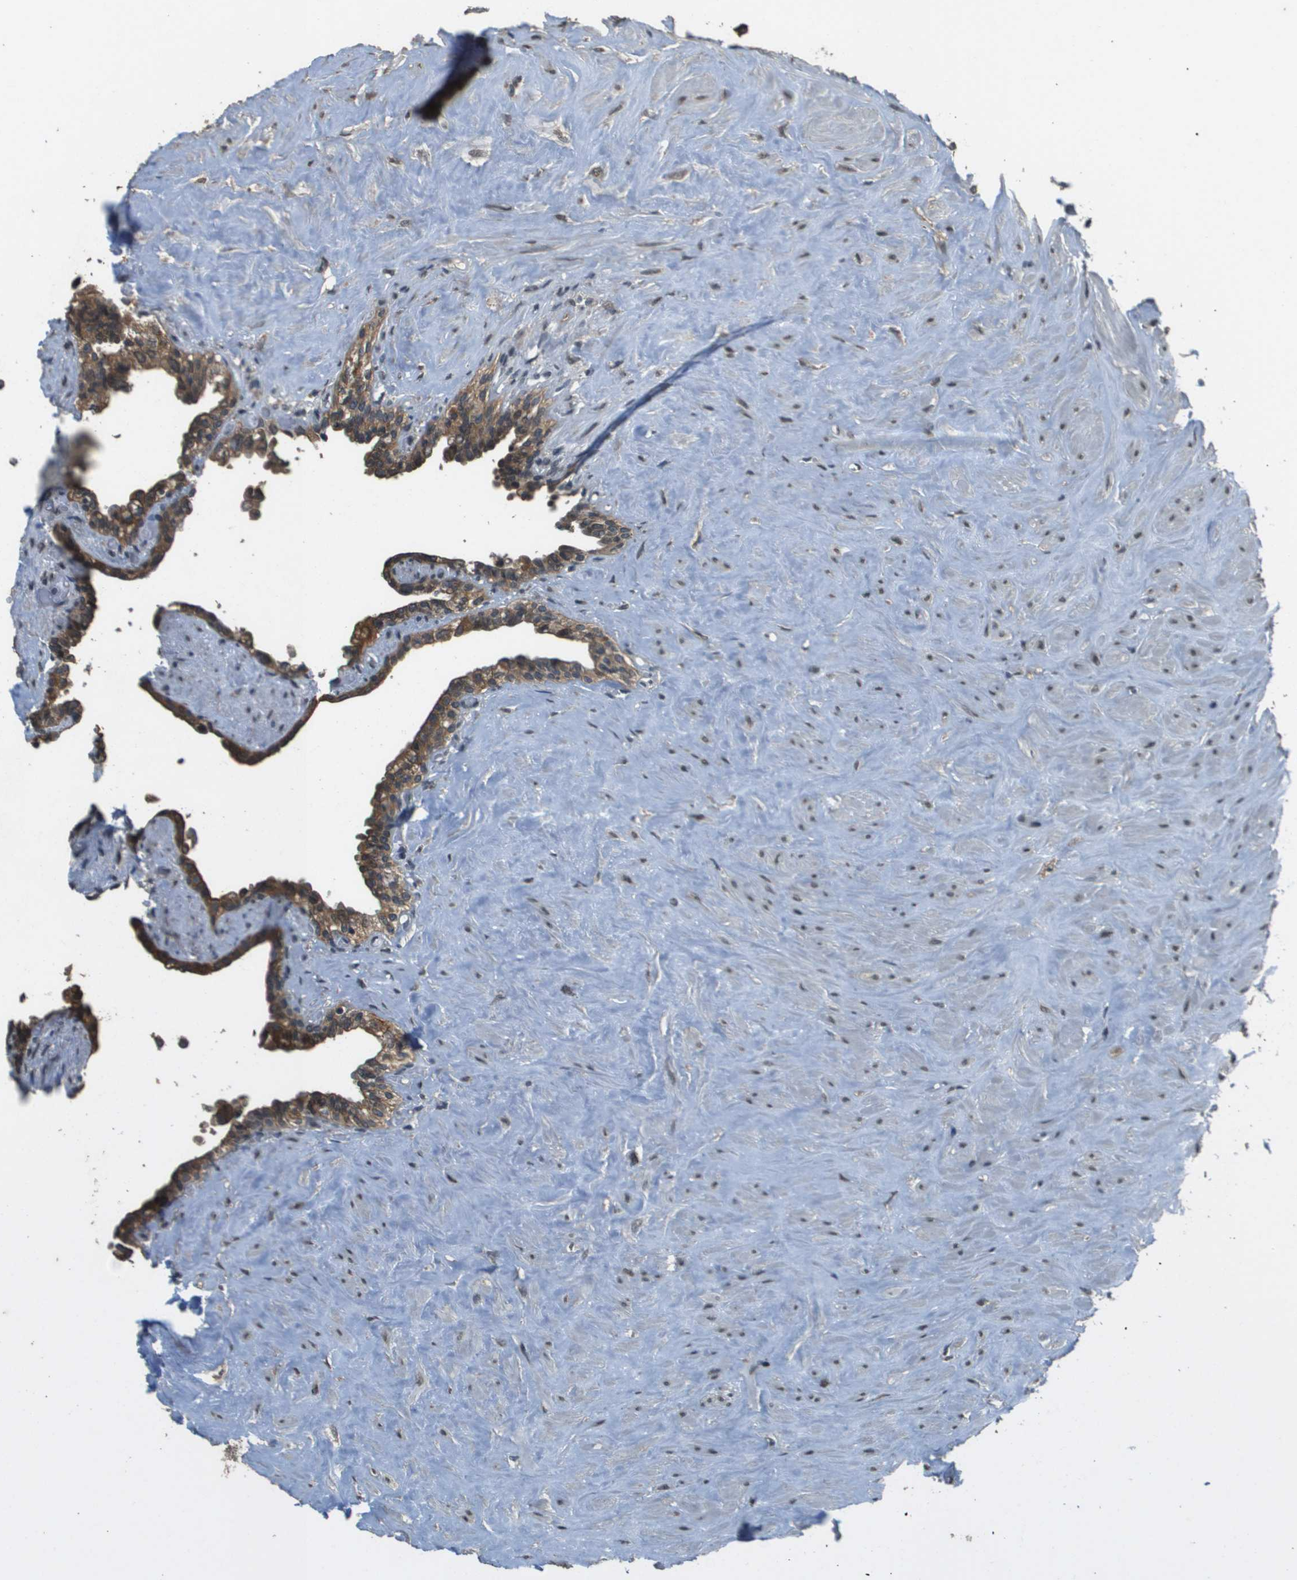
{"staining": {"intensity": "moderate", "quantity": ">75%", "location": "cytoplasmic/membranous"}, "tissue": "seminal vesicle", "cell_type": "Glandular cells", "image_type": "normal", "snomed": [{"axis": "morphology", "description": "Normal tissue, NOS"}, {"axis": "topography", "description": "Seminal veicle"}], "caption": "Immunohistochemistry (IHC) micrograph of normal human seminal vesicle stained for a protein (brown), which displays medium levels of moderate cytoplasmic/membranous staining in approximately >75% of glandular cells.", "gene": "FANCC", "patient": {"sex": "male", "age": 63}}